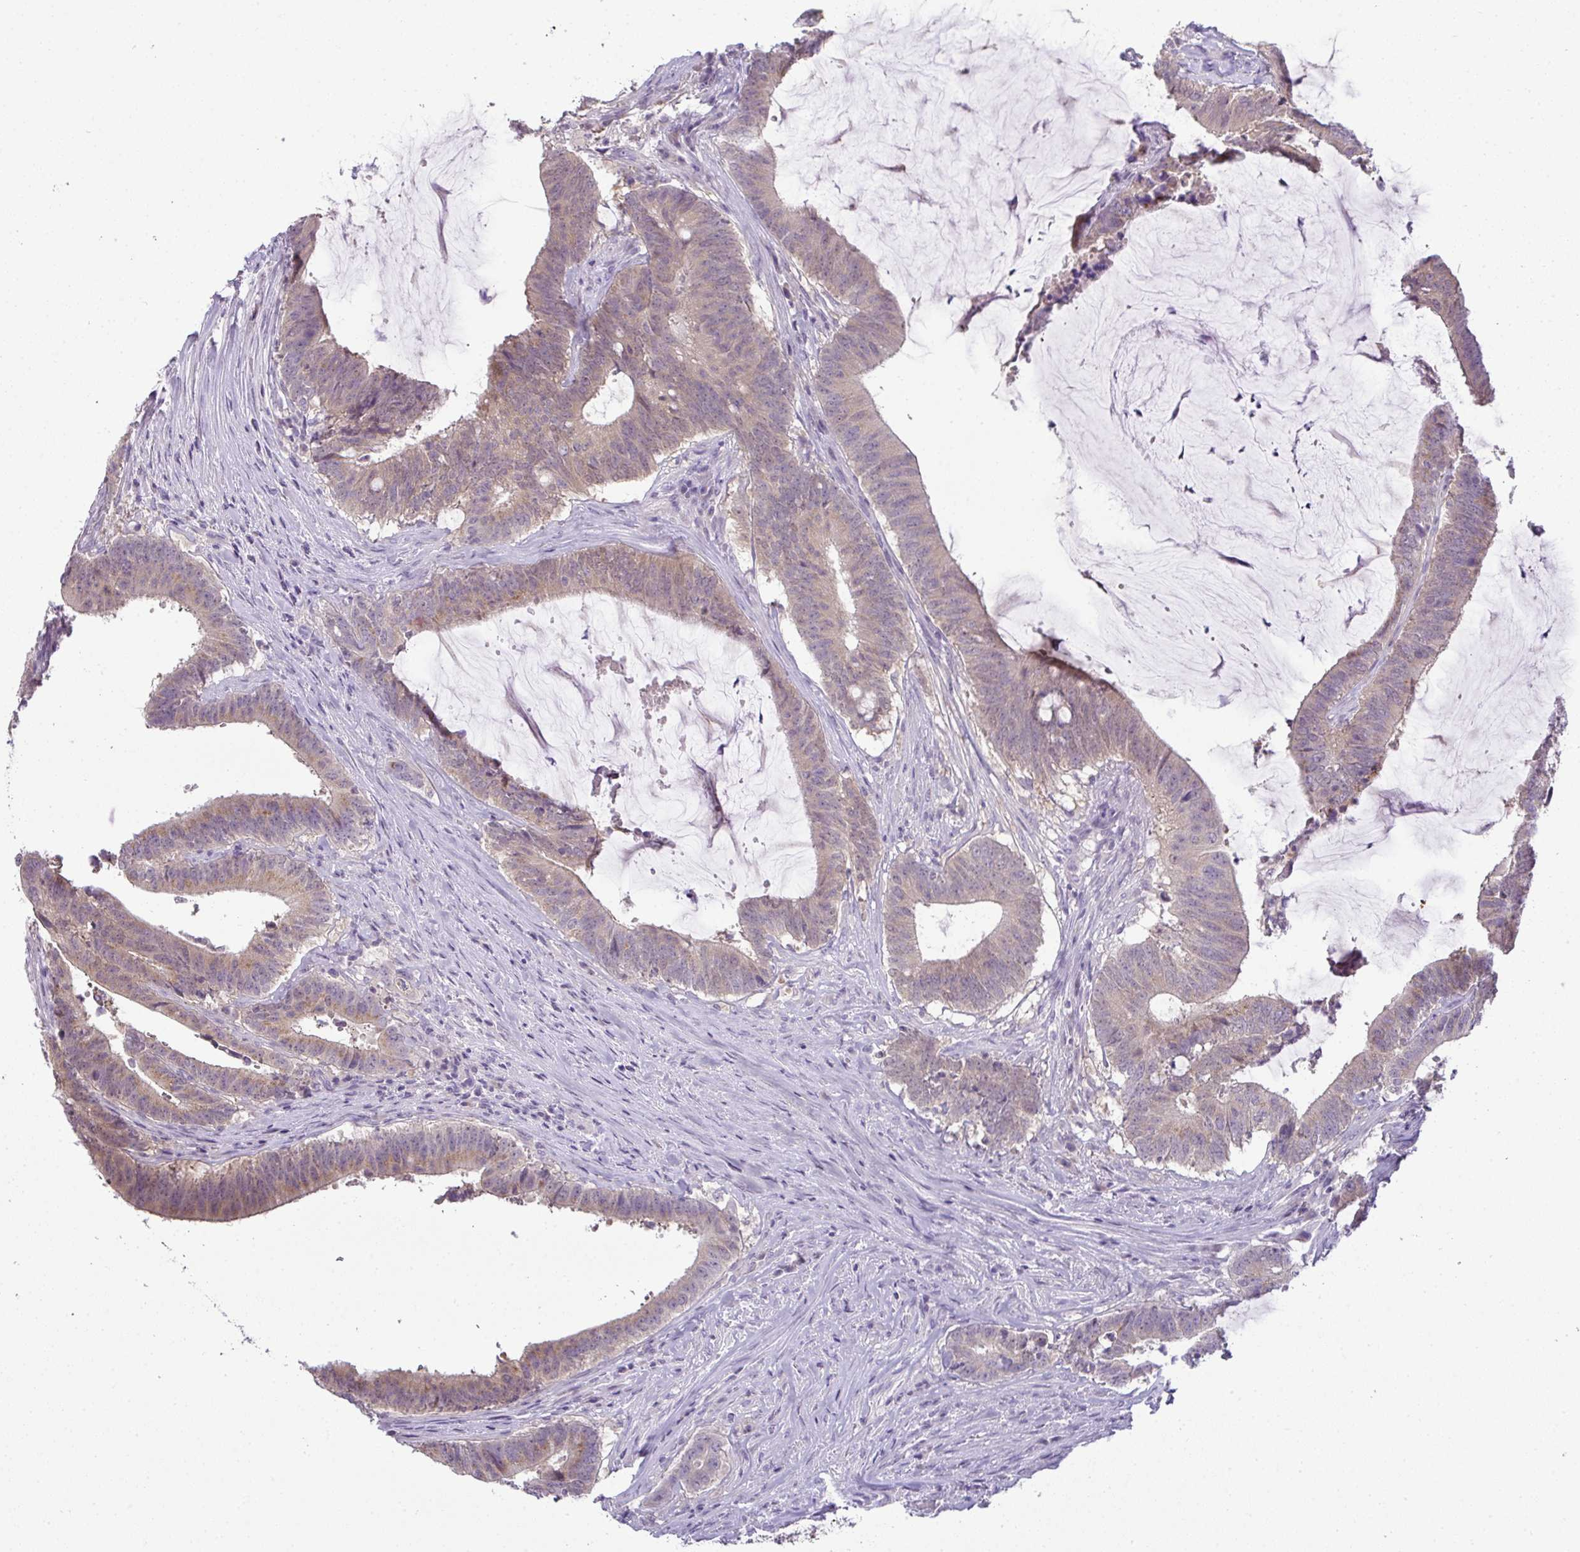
{"staining": {"intensity": "weak", "quantity": "25%-75%", "location": "cytoplasmic/membranous,nuclear"}, "tissue": "colorectal cancer", "cell_type": "Tumor cells", "image_type": "cancer", "snomed": [{"axis": "morphology", "description": "Adenocarcinoma, NOS"}, {"axis": "topography", "description": "Colon"}], "caption": "Protein analysis of colorectal cancer tissue demonstrates weak cytoplasmic/membranous and nuclear positivity in about 25%-75% of tumor cells.", "gene": "CMPK1", "patient": {"sex": "female", "age": 43}}